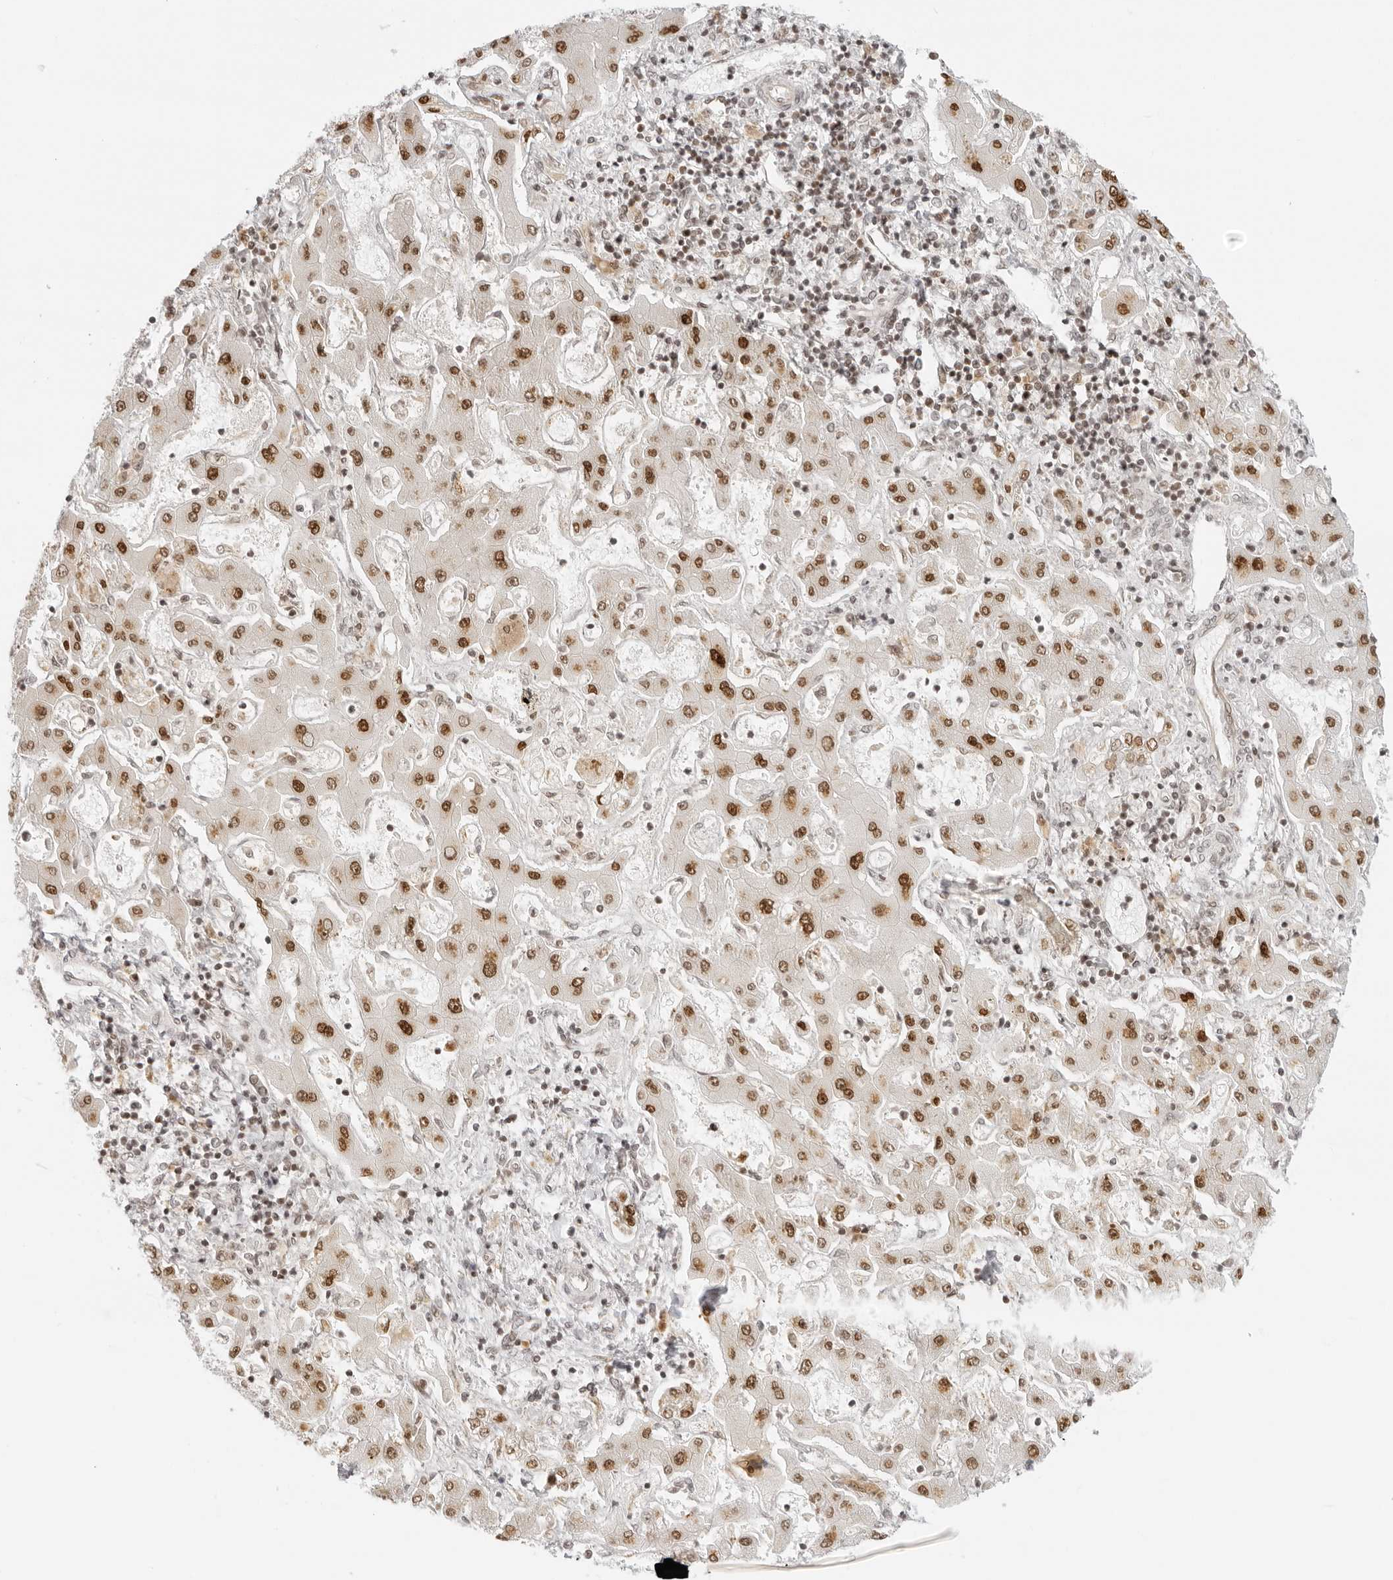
{"staining": {"intensity": "moderate", "quantity": ">75%", "location": "nuclear"}, "tissue": "liver cancer", "cell_type": "Tumor cells", "image_type": "cancer", "snomed": [{"axis": "morphology", "description": "Cholangiocarcinoma"}, {"axis": "topography", "description": "Liver"}], "caption": "A histopathology image of liver cholangiocarcinoma stained for a protein demonstrates moderate nuclear brown staining in tumor cells.", "gene": "RCC1", "patient": {"sex": "male", "age": 50}}